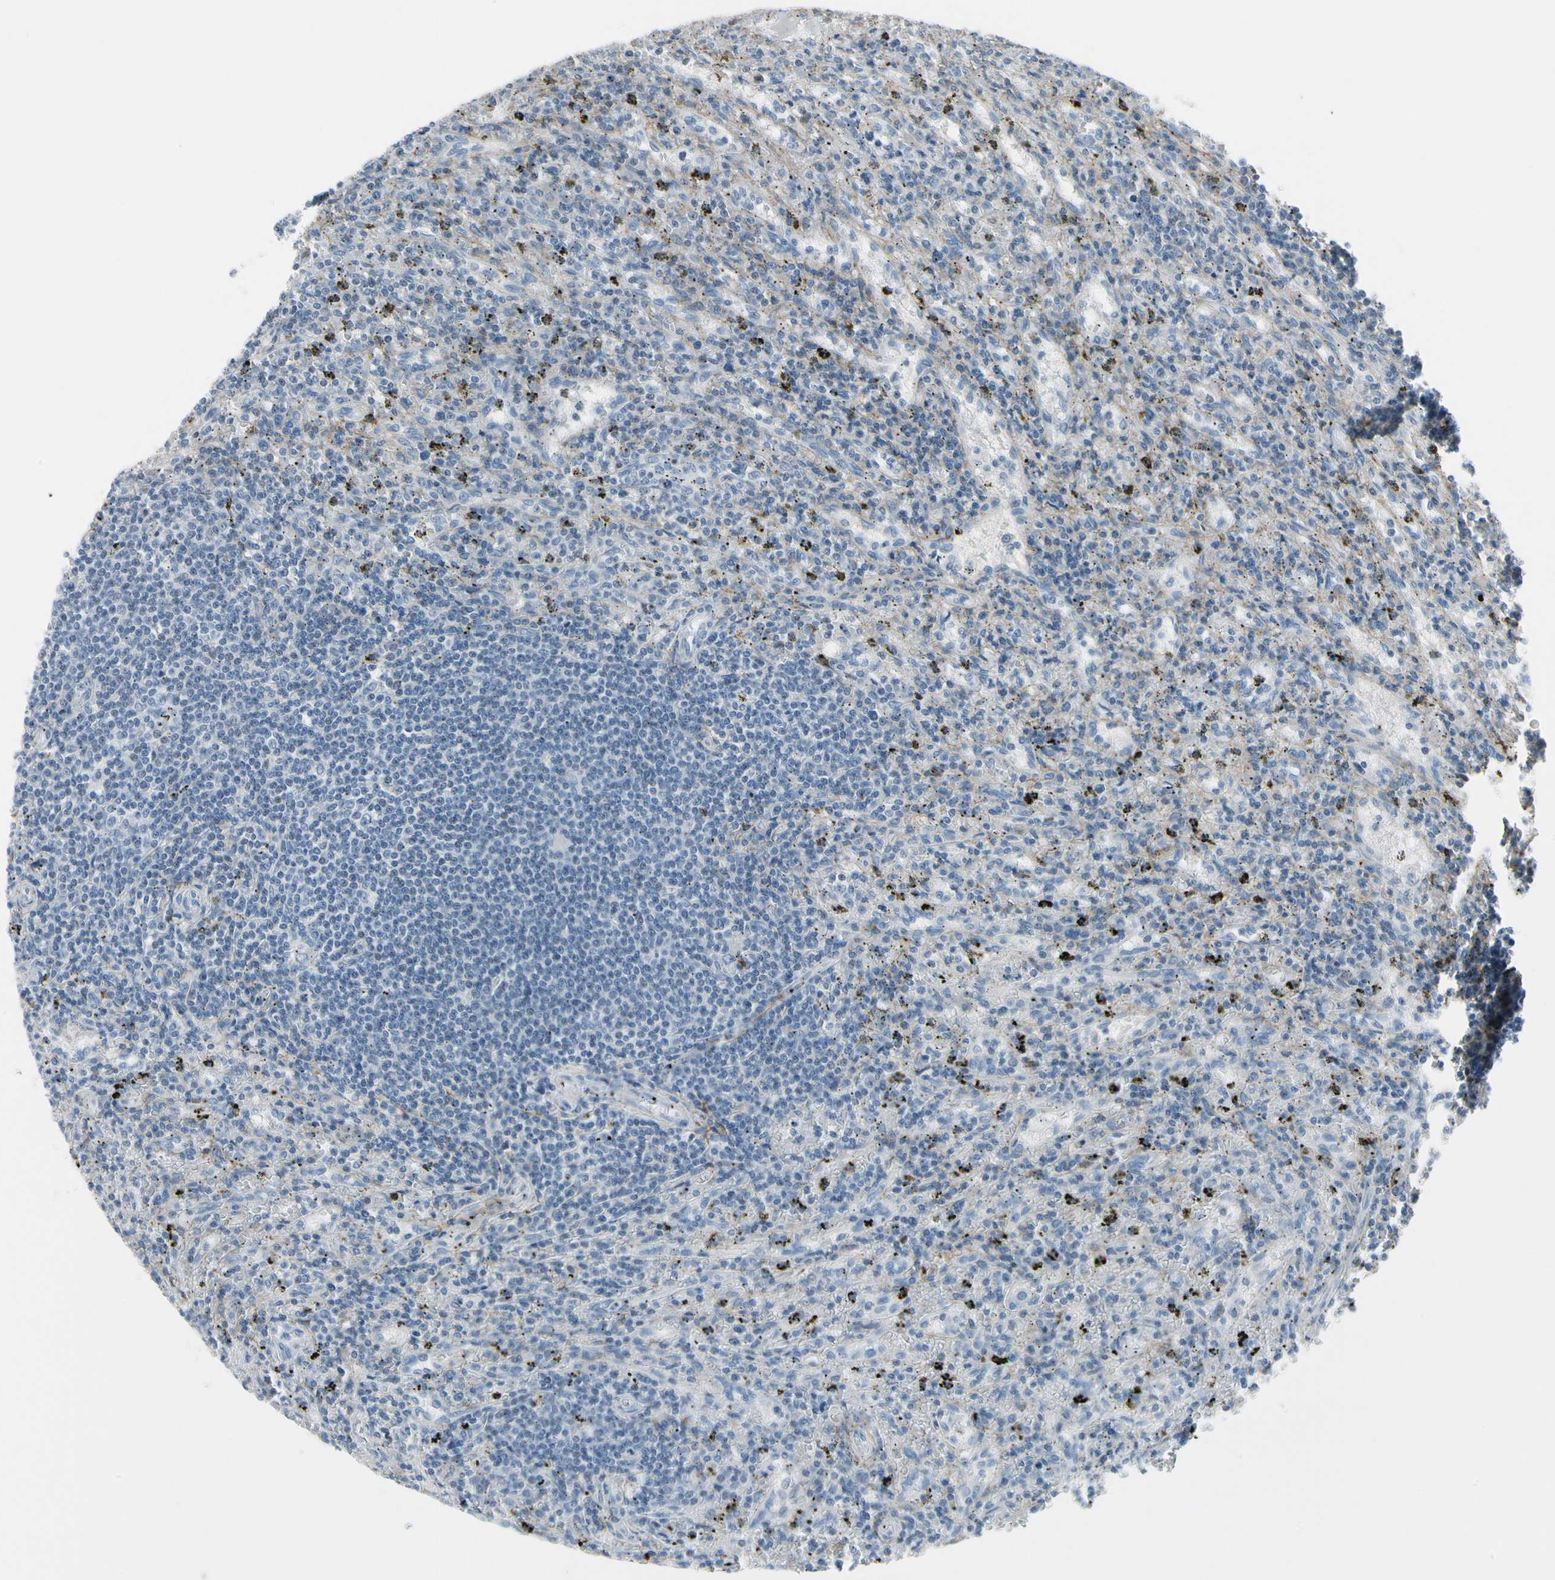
{"staining": {"intensity": "negative", "quantity": "none", "location": "none"}, "tissue": "lymphoma", "cell_type": "Tumor cells", "image_type": "cancer", "snomed": [{"axis": "morphology", "description": "Malignant lymphoma, non-Hodgkin's type, Low grade"}, {"axis": "topography", "description": "Spleen"}], "caption": "Immunohistochemistry (IHC) of human low-grade malignant lymphoma, non-Hodgkin's type exhibits no expression in tumor cells.", "gene": "PIGR", "patient": {"sex": "male", "age": 76}}